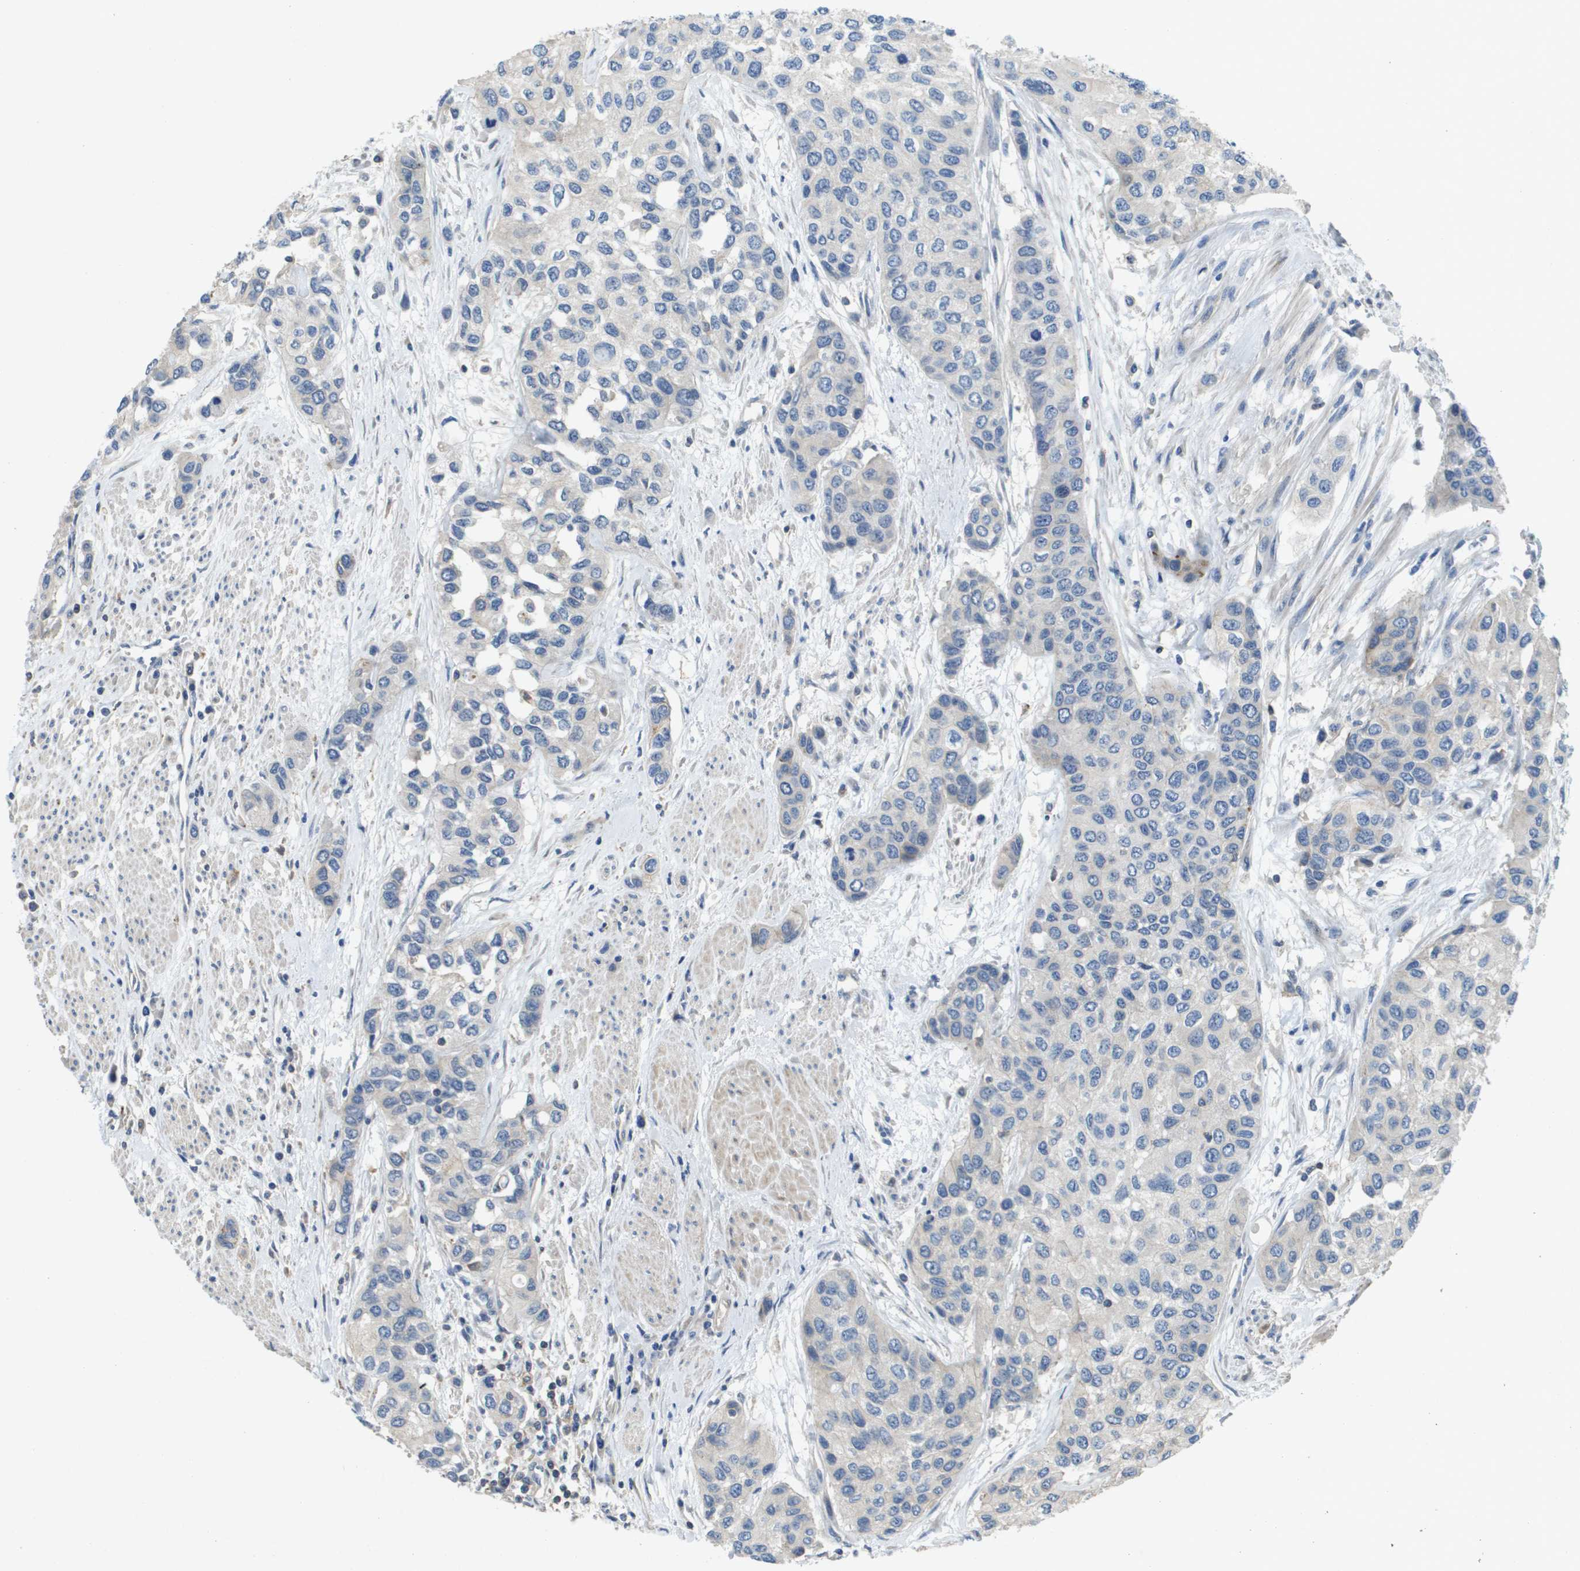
{"staining": {"intensity": "negative", "quantity": "none", "location": "none"}, "tissue": "urothelial cancer", "cell_type": "Tumor cells", "image_type": "cancer", "snomed": [{"axis": "morphology", "description": "Urothelial carcinoma, High grade"}, {"axis": "topography", "description": "Urinary bladder"}], "caption": "The micrograph displays no significant staining in tumor cells of high-grade urothelial carcinoma.", "gene": "SCN4B", "patient": {"sex": "female", "age": 56}}